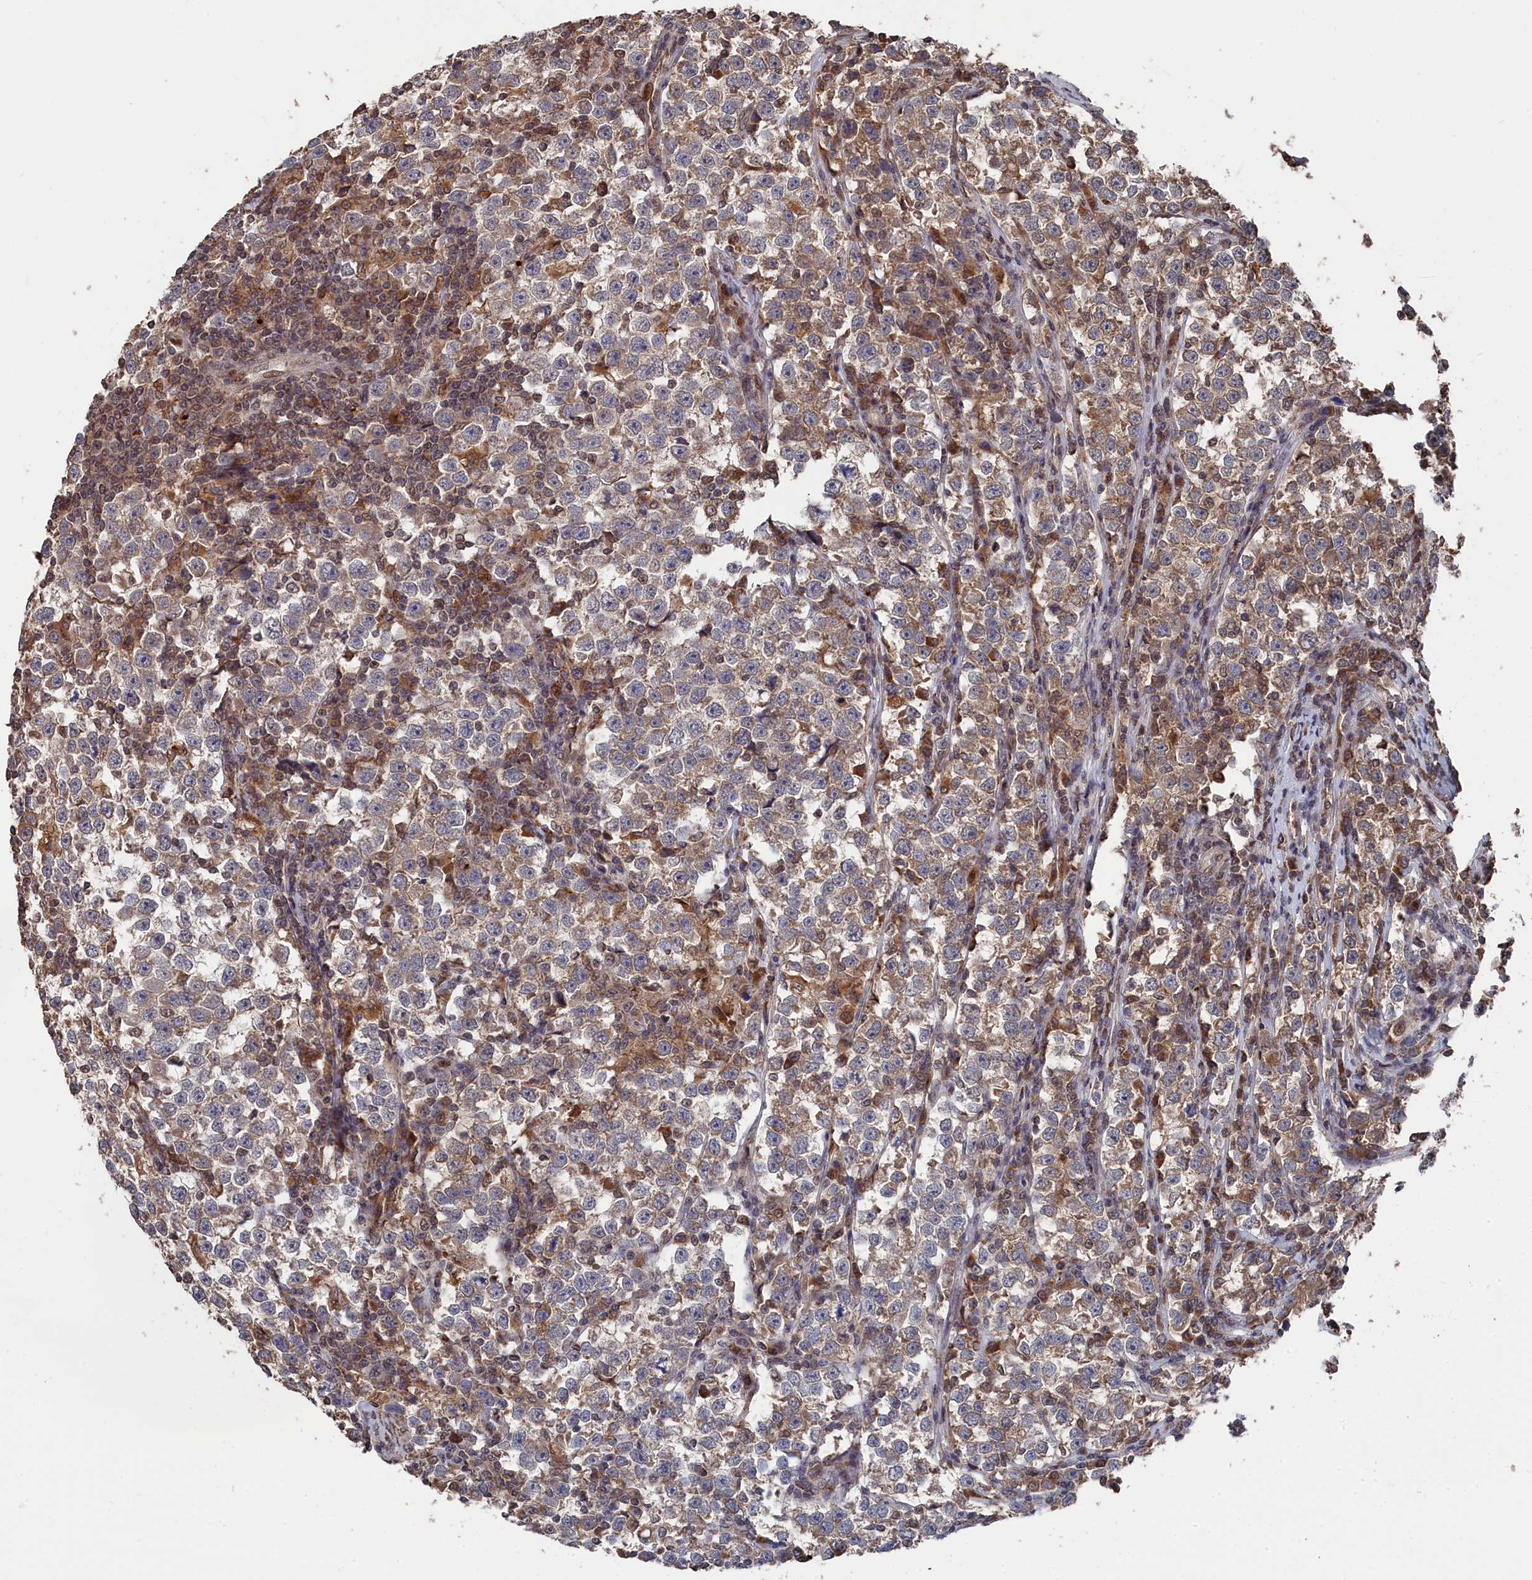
{"staining": {"intensity": "weak", "quantity": ">75%", "location": "cytoplasmic/membranous"}, "tissue": "testis cancer", "cell_type": "Tumor cells", "image_type": "cancer", "snomed": [{"axis": "morphology", "description": "Normal tissue, NOS"}, {"axis": "morphology", "description": "Seminoma, NOS"}, {"axis": "topography", "description": "Testis"}], "caption": "The immunohistochemical stain labels weak cytoplasmic/membranous expression in tumor cells of testis cancer (seminoma) tissue.", "gene": "CEACAM21", "patient": {"sex": "male", "age": 43}}